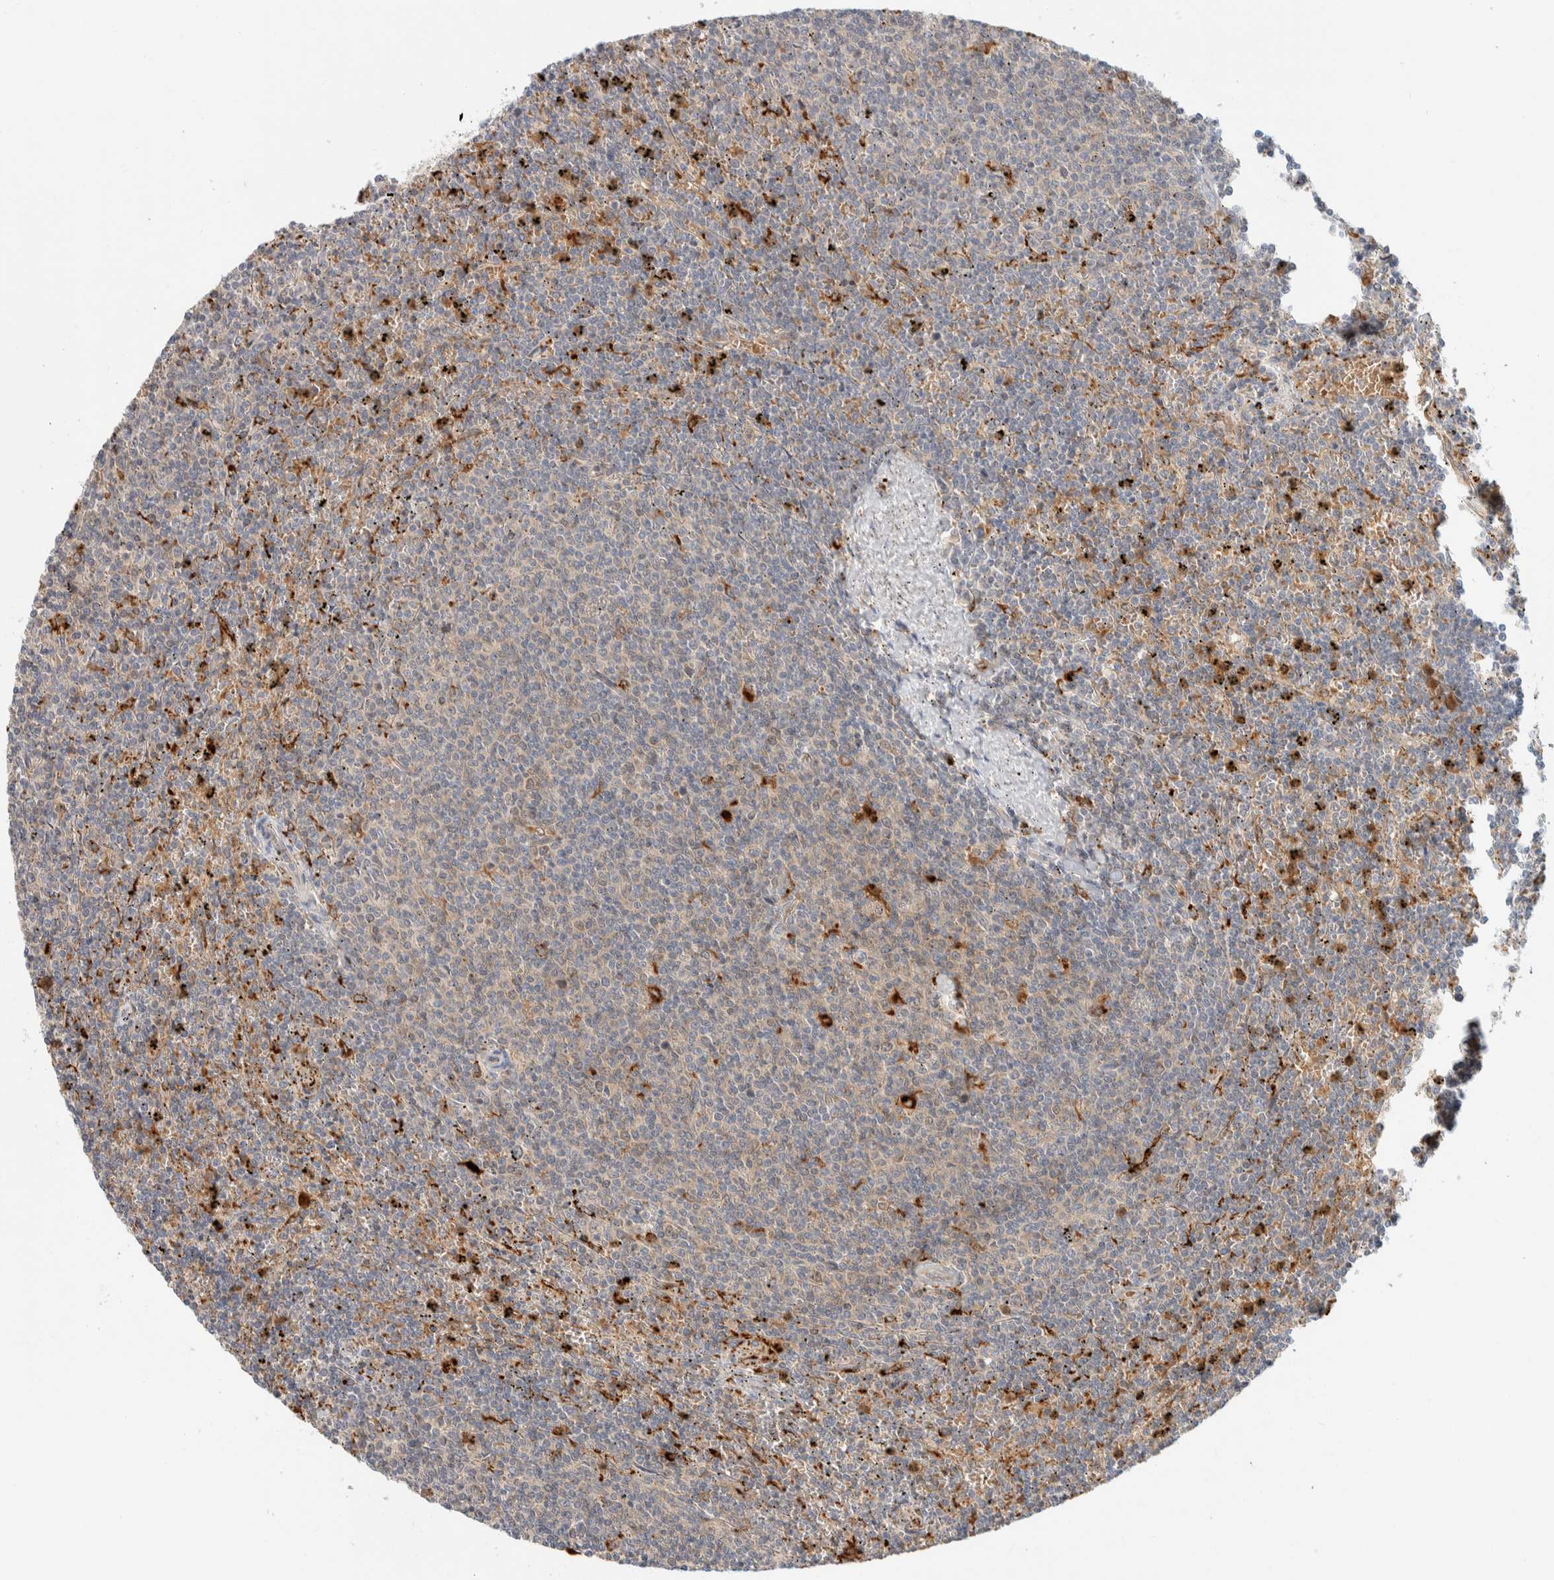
{"staining": {"intensity": "negative", "quantity": "none", "location": "none"}, "tissue": "lymphoma", "cell_type": "Tumor cells", "image_type": "cancer", "snomed": [{"axis": "morphology", "description": "Malignant lymphoma, non-Hodgkin's type, Low grade"}, {"axis": "topography", "description": "Spleen"}], "caption": "This is an IHC photomicrograph of lymphoma. There is no staining in tumor cells.", "gene": "GCLM", "patient": {"sex": "female", "age": 50}}